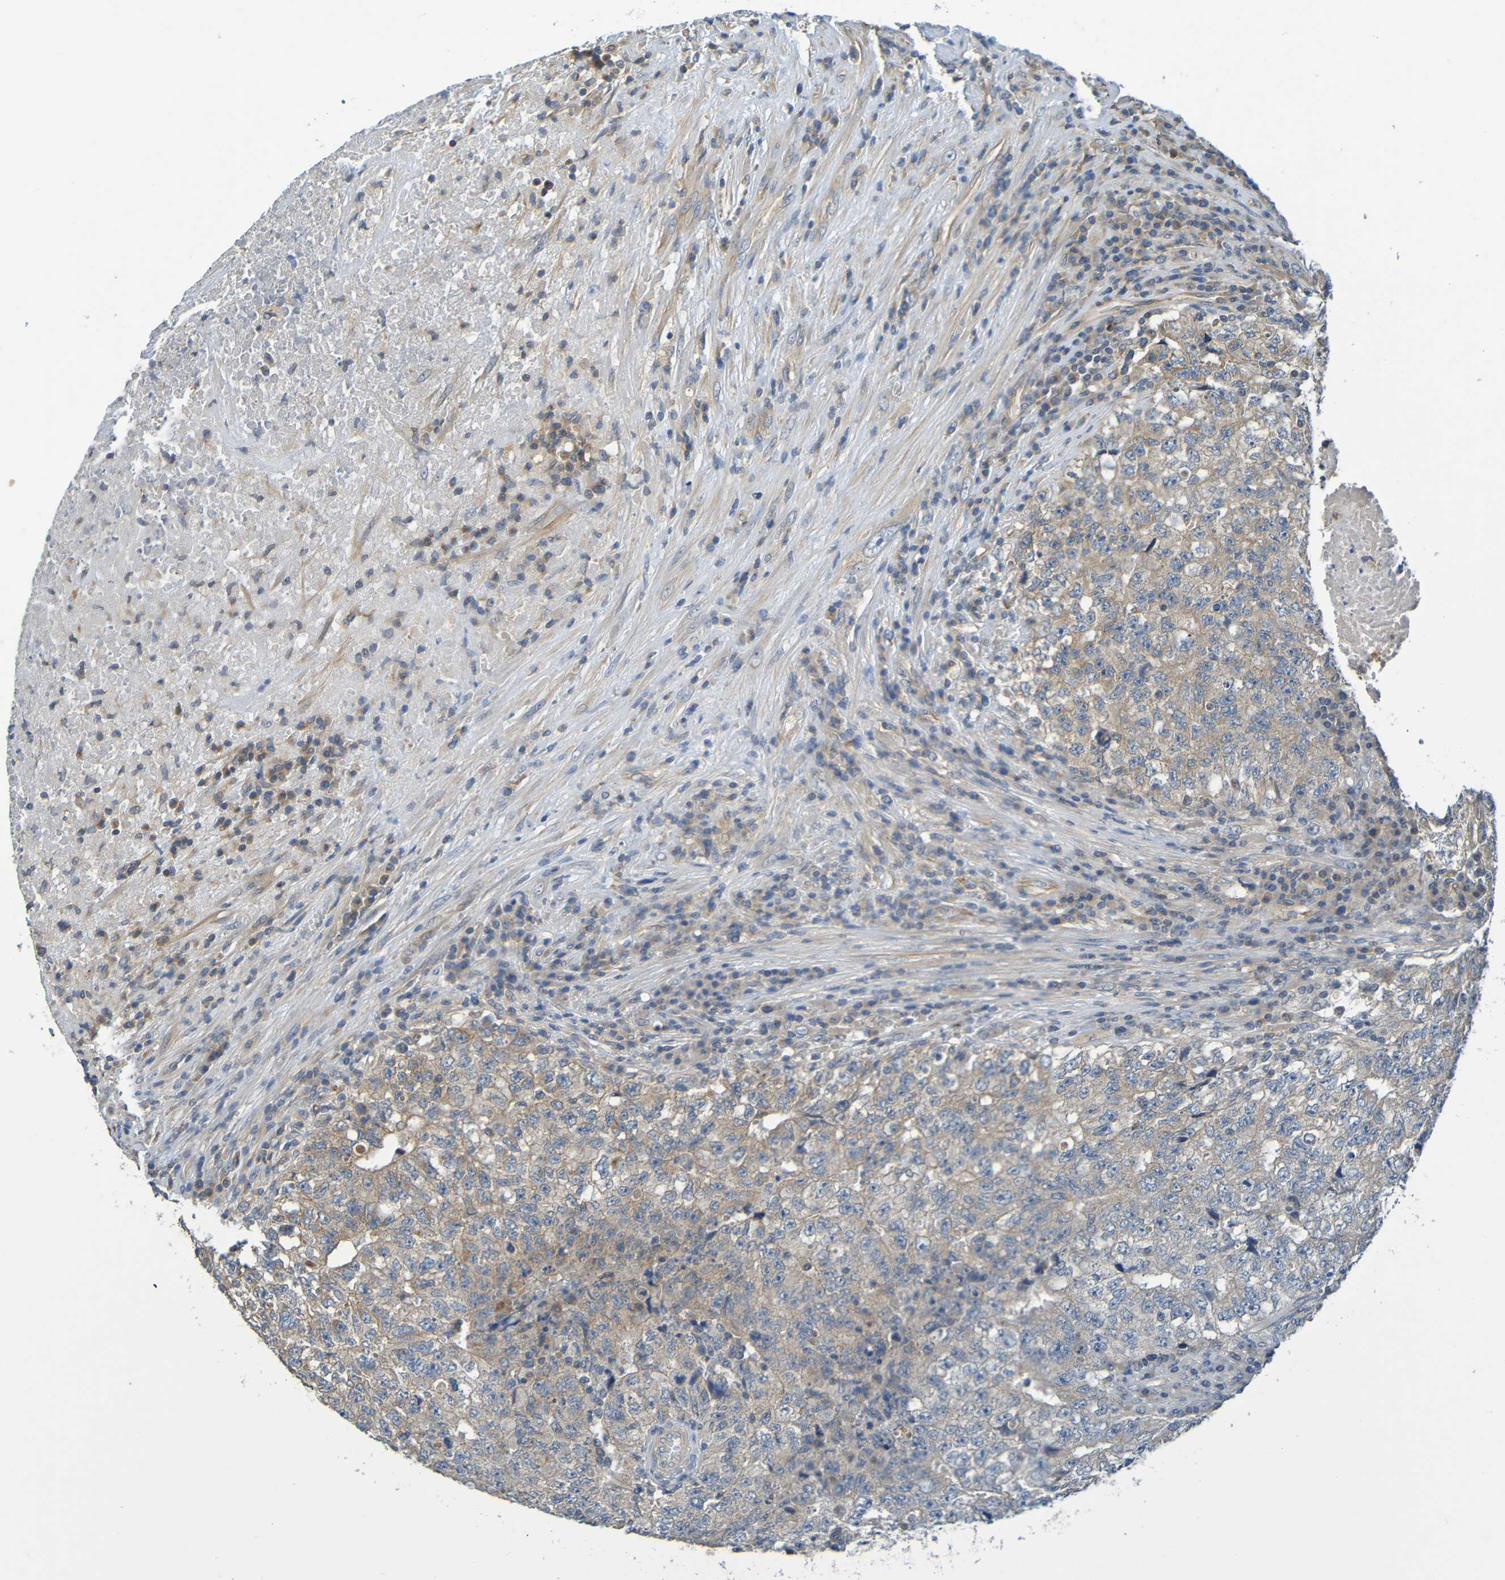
{"staining": {"intensity": "moderate", "quantity": ">75%", "location": "cytoplasmic/membranous"}, "tissue": "testis cancer", "cell_type": "Tumor cells", "image_type": "cancer", "snomed": [{"axis": "morphology", "description": "Necrosis, NOS"}, {"axis": "morphology", "description": "Carcinoma, Embryonal, NOS"}, {"axis": "topography", "description": "Testis"}], "caption": "Immunohistochemical staining of human testis cancer reveals medium levels of moderate cytoplasmic/membranous expression in approximately >75% of tumor cells.", "gene": "CYP4F2", "patient": {"sex": "male", "age": 19}}